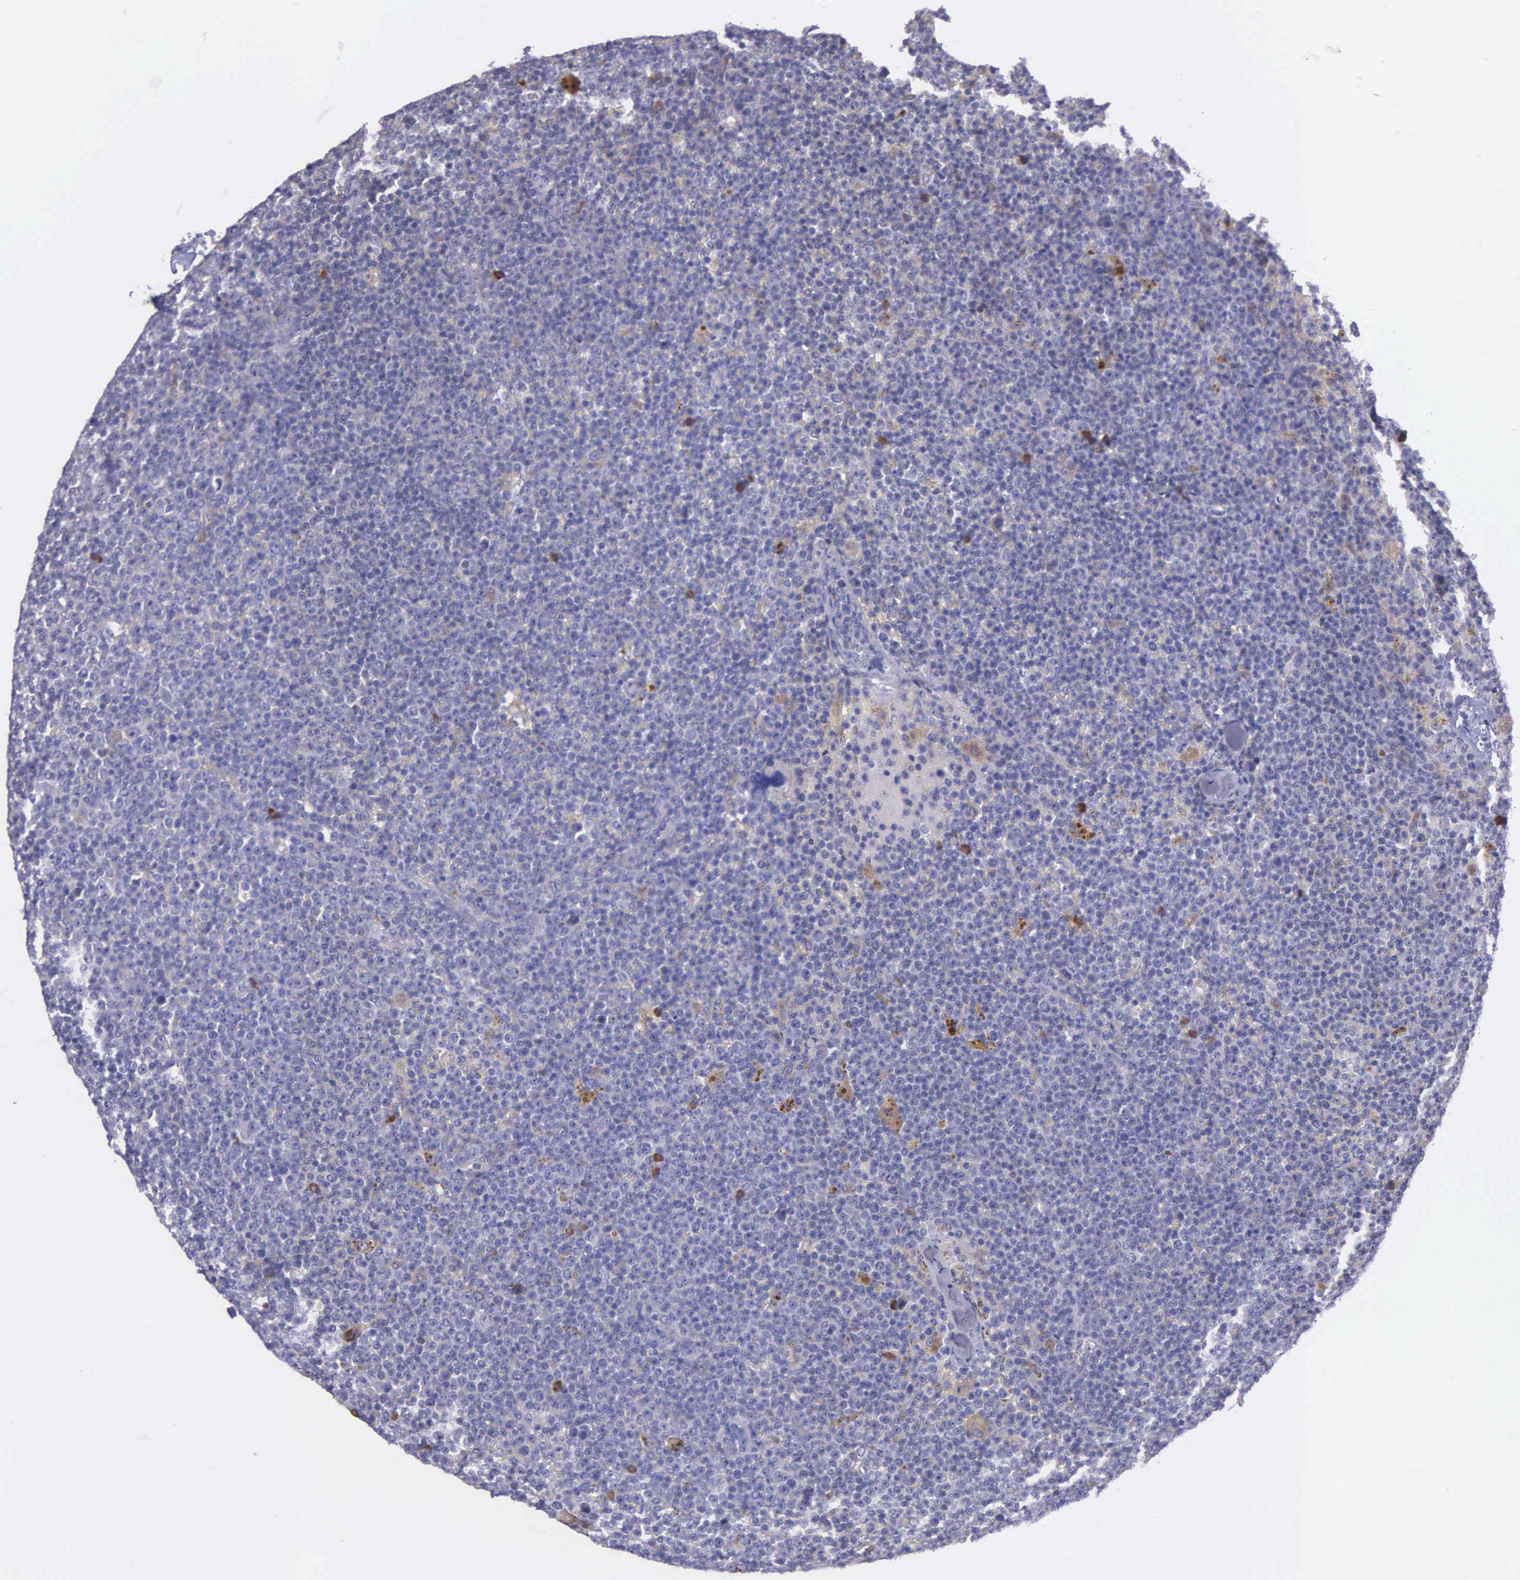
{"staining": {"intensity": "weak", "quantity": "<25%", "location": "cytoplasmic/membranous"}, "tissue": "lymphoma", "cell_type": "Tumor cells", "image_type": "cancer", "snomed": [{"axis": "morphology", "description": "Malignant lymphoma, non-Hodgkin's type, Low grade"}, {"axis": "topography", "description": "Lymph node"}], "caption": "Immunohistochemistry micrograph of lymphoma stained for a protein (brown), which exhibits no positivity in tumor cells. The staining was performed using DAB (3,3'-diaminobenzidine) to visualize the protein expression in brown, while the nuclei were stained in blue with hematoxylin (Magnification: 20x).", "gene": "ZC3H12B", "patient": {"sex": "male", "age": 50}}